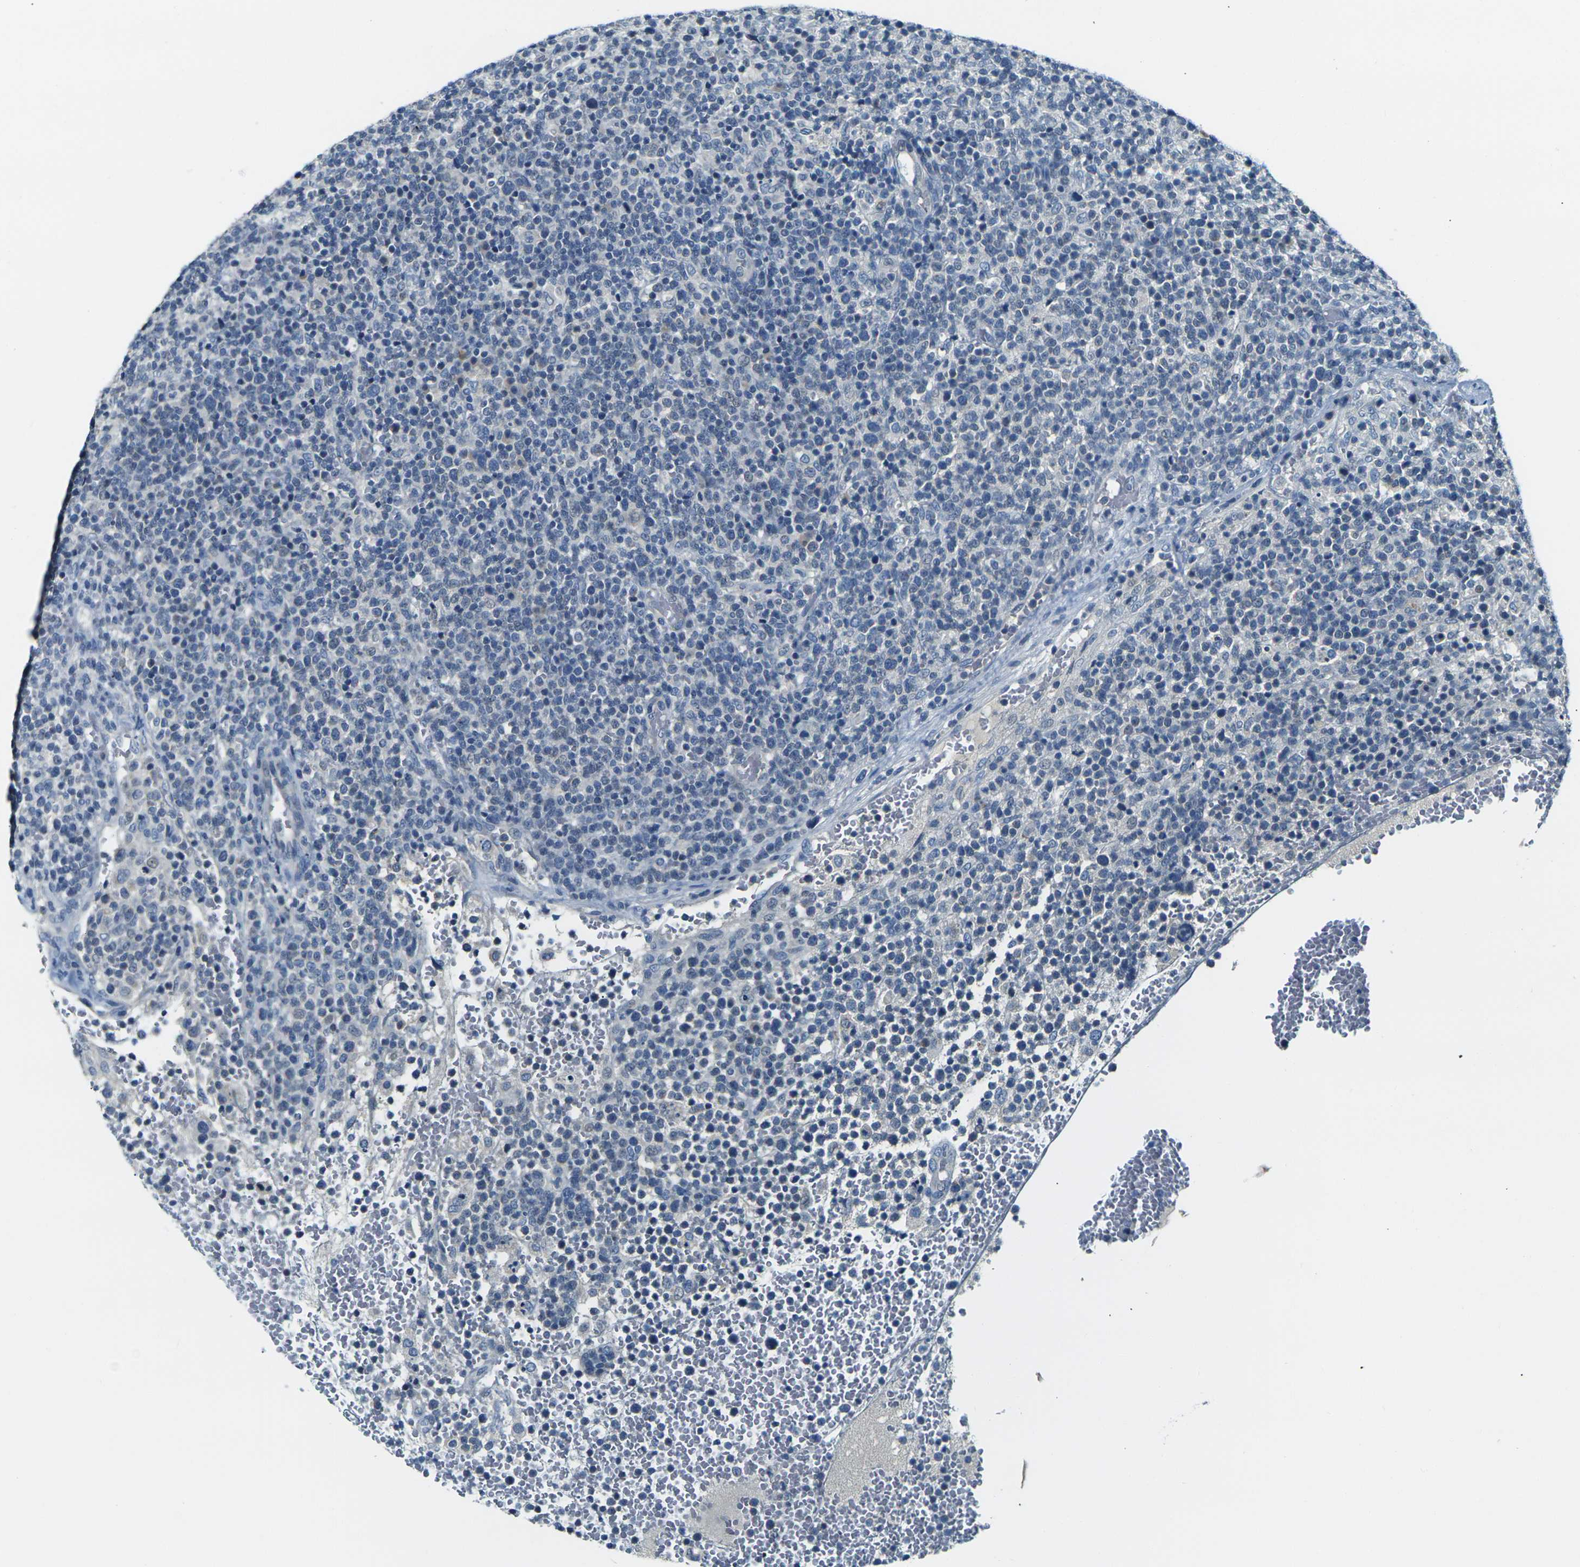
{"staining": {"intensity": "negative", "quantity": "none", "location": "none"}, "tissue": "lymphoma", "cell_type": "Tumor cells", "image_type": "cancer", "snomed": [{"axis": "morphology", "description": "Malignant lymphoma, non-Hodgkin's type, High grade"}, {"axis": "topography", "description": "Lymph node"}], "caption": "This is an immunohistochemistry photomicrograph of human high-grade malignant lymphoma, non-Hodgkin's type. There is no staining in tumor cells.", "gene": "SHISAL2B", "patient": {"sex": "male", "age": 61}}